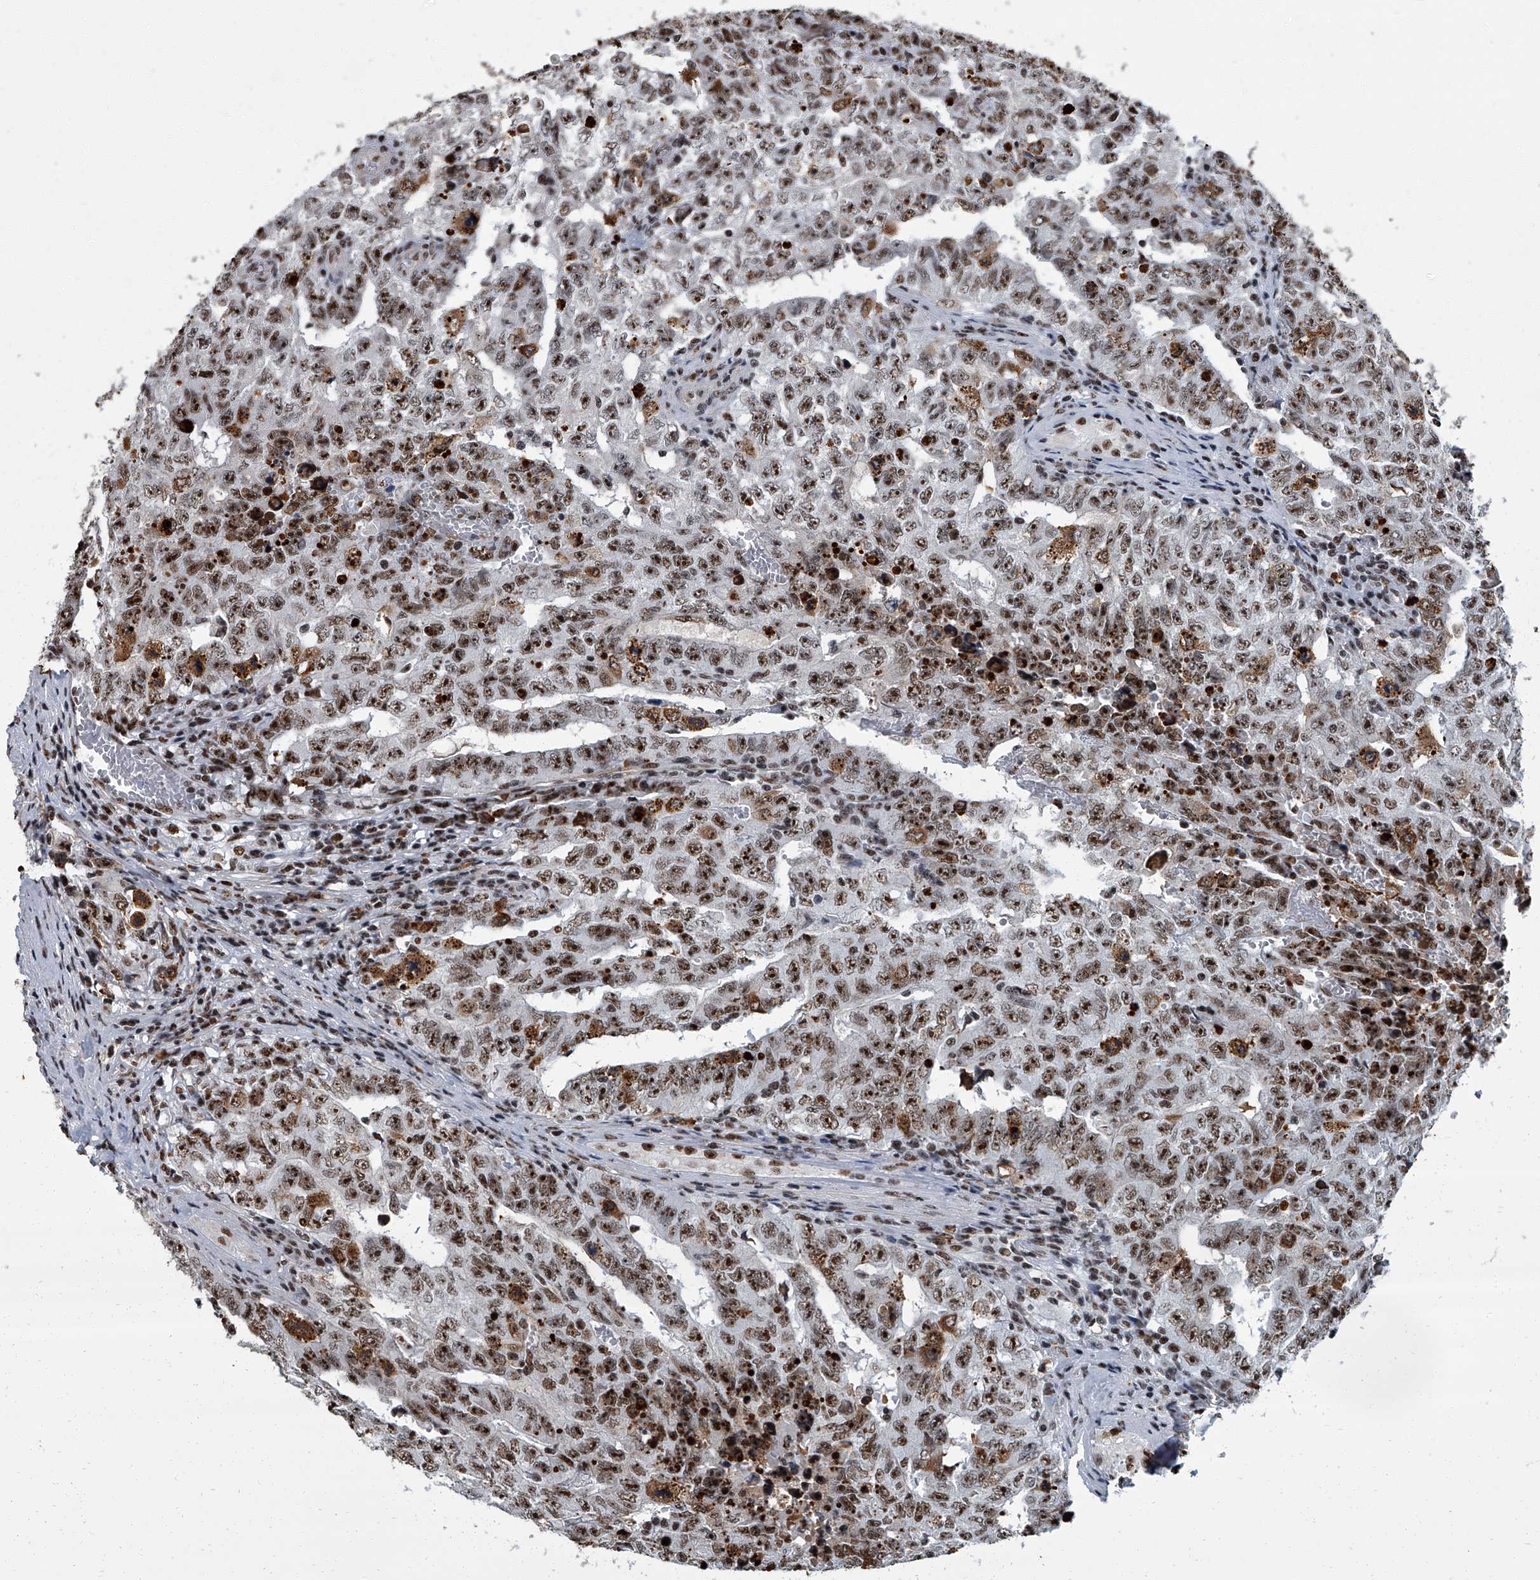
{"staining": {"intensity": "strong", "quantity": ">75%", "location": "nuclear"}, "tissue": "testis cancer", "cell_type": "Tumor cells", "image_type": "cancer", "snomed": [{"axis": "morphology", "description": "Carcinoma, Embryonal, NOS"}, {"axis": "topography", "description": "Testis"}], "caption": "Tumor cells demonstrate strong nuclear positivity in approximately >75% of cells in embryonal carcinoma (testis).", "gene": "ZNF518B", "patient": {"sex": "male", "age": 26}}